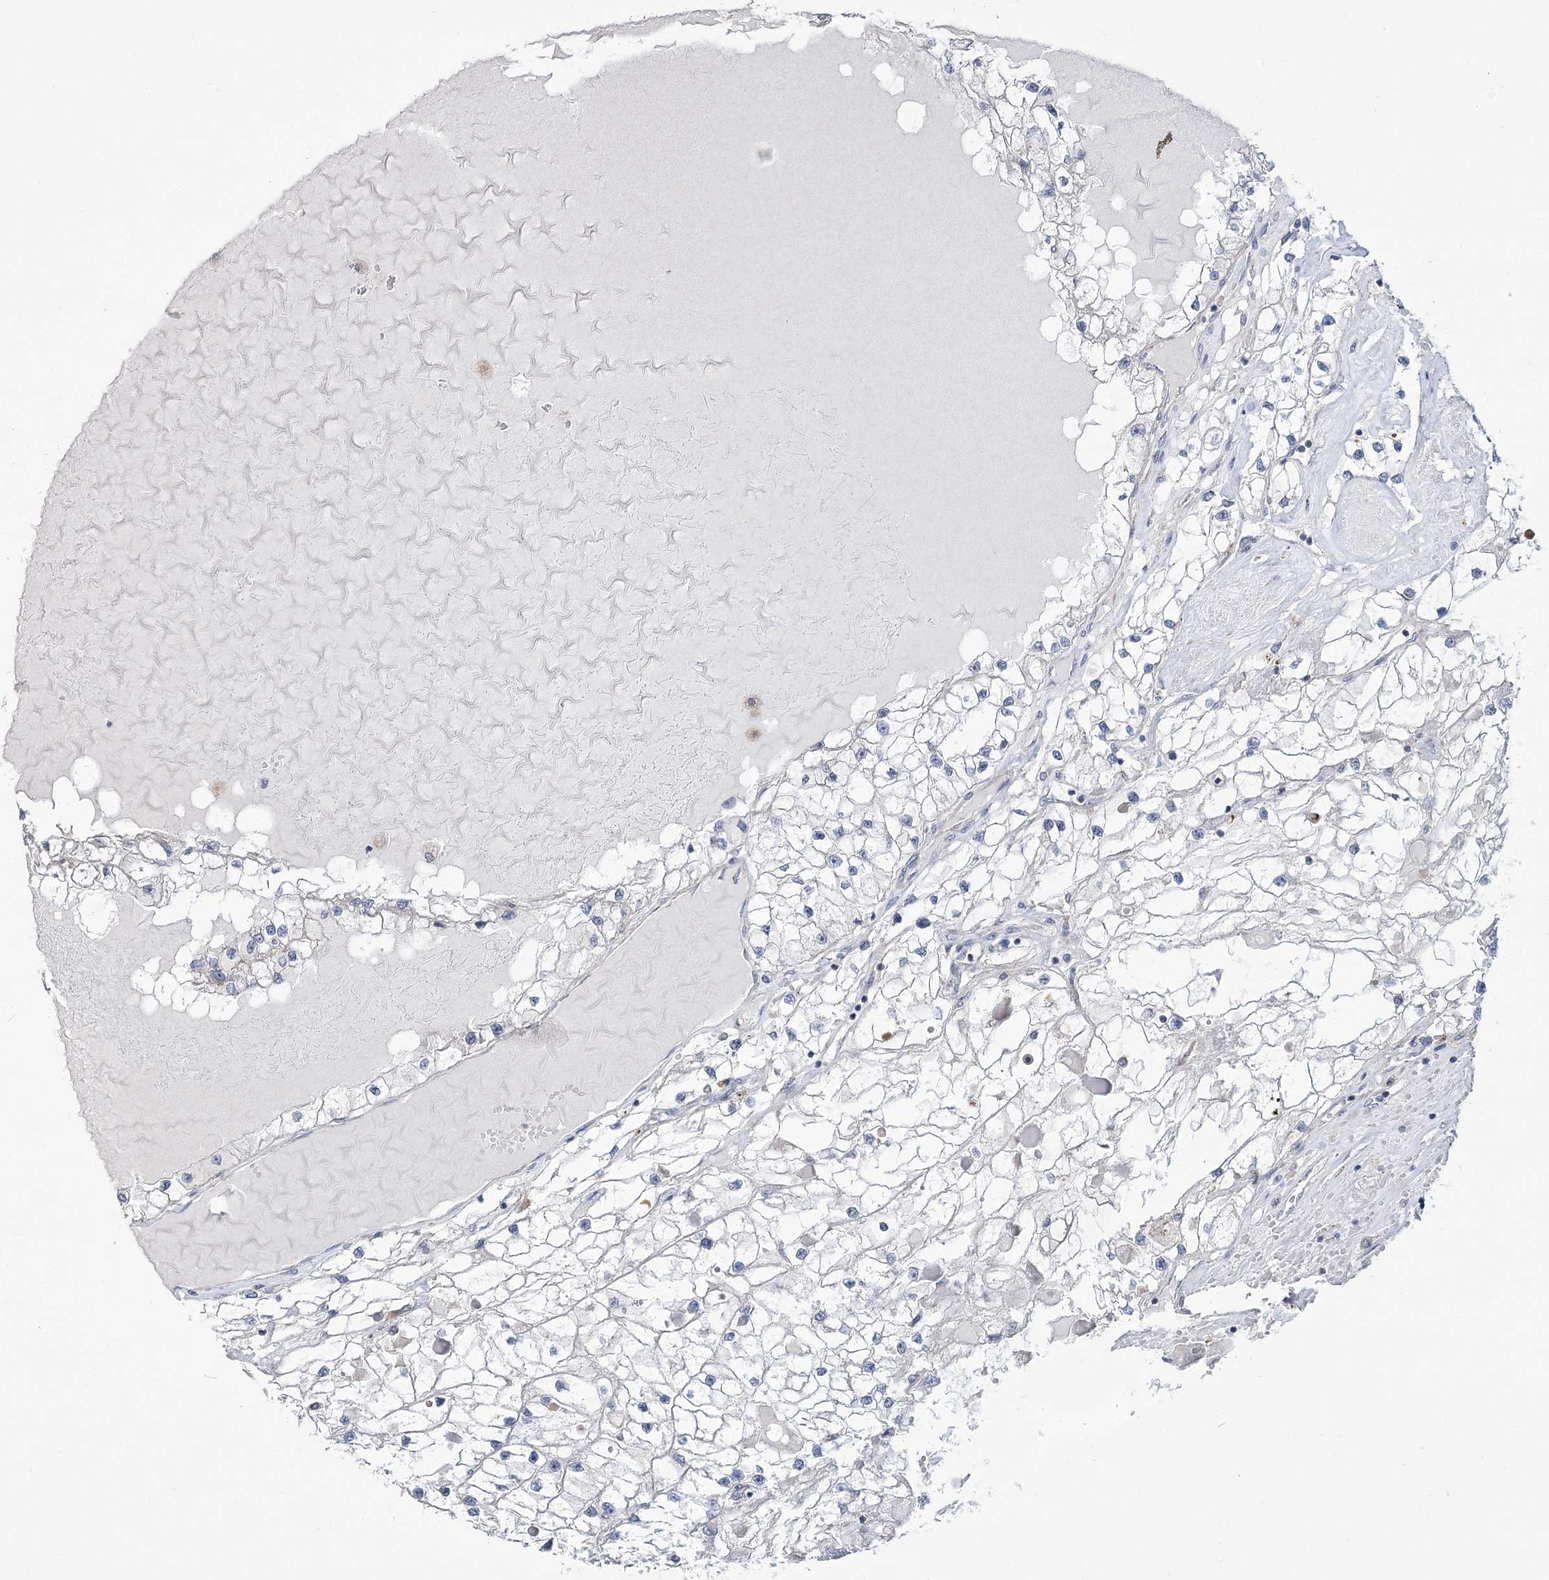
{"staining": {"intensity": "negative", "quantity": "none", "location": "none"}, "tissue": "renal cancer", "cell_type": "Tumor cells", "image_type": "cancer", "snomed": [{"axis": "morphology", "description": "Adenocarcinoma, NOS"}, {"axis": "topography", "description": "Kidney"}], "caption": "Renal cancer (adenocarcinoma) was stained to show a protein in brown. There is no significant positivity in tumor cells.", "gene": "PDHB", "patient": {"sex": "male", "age": 68}}